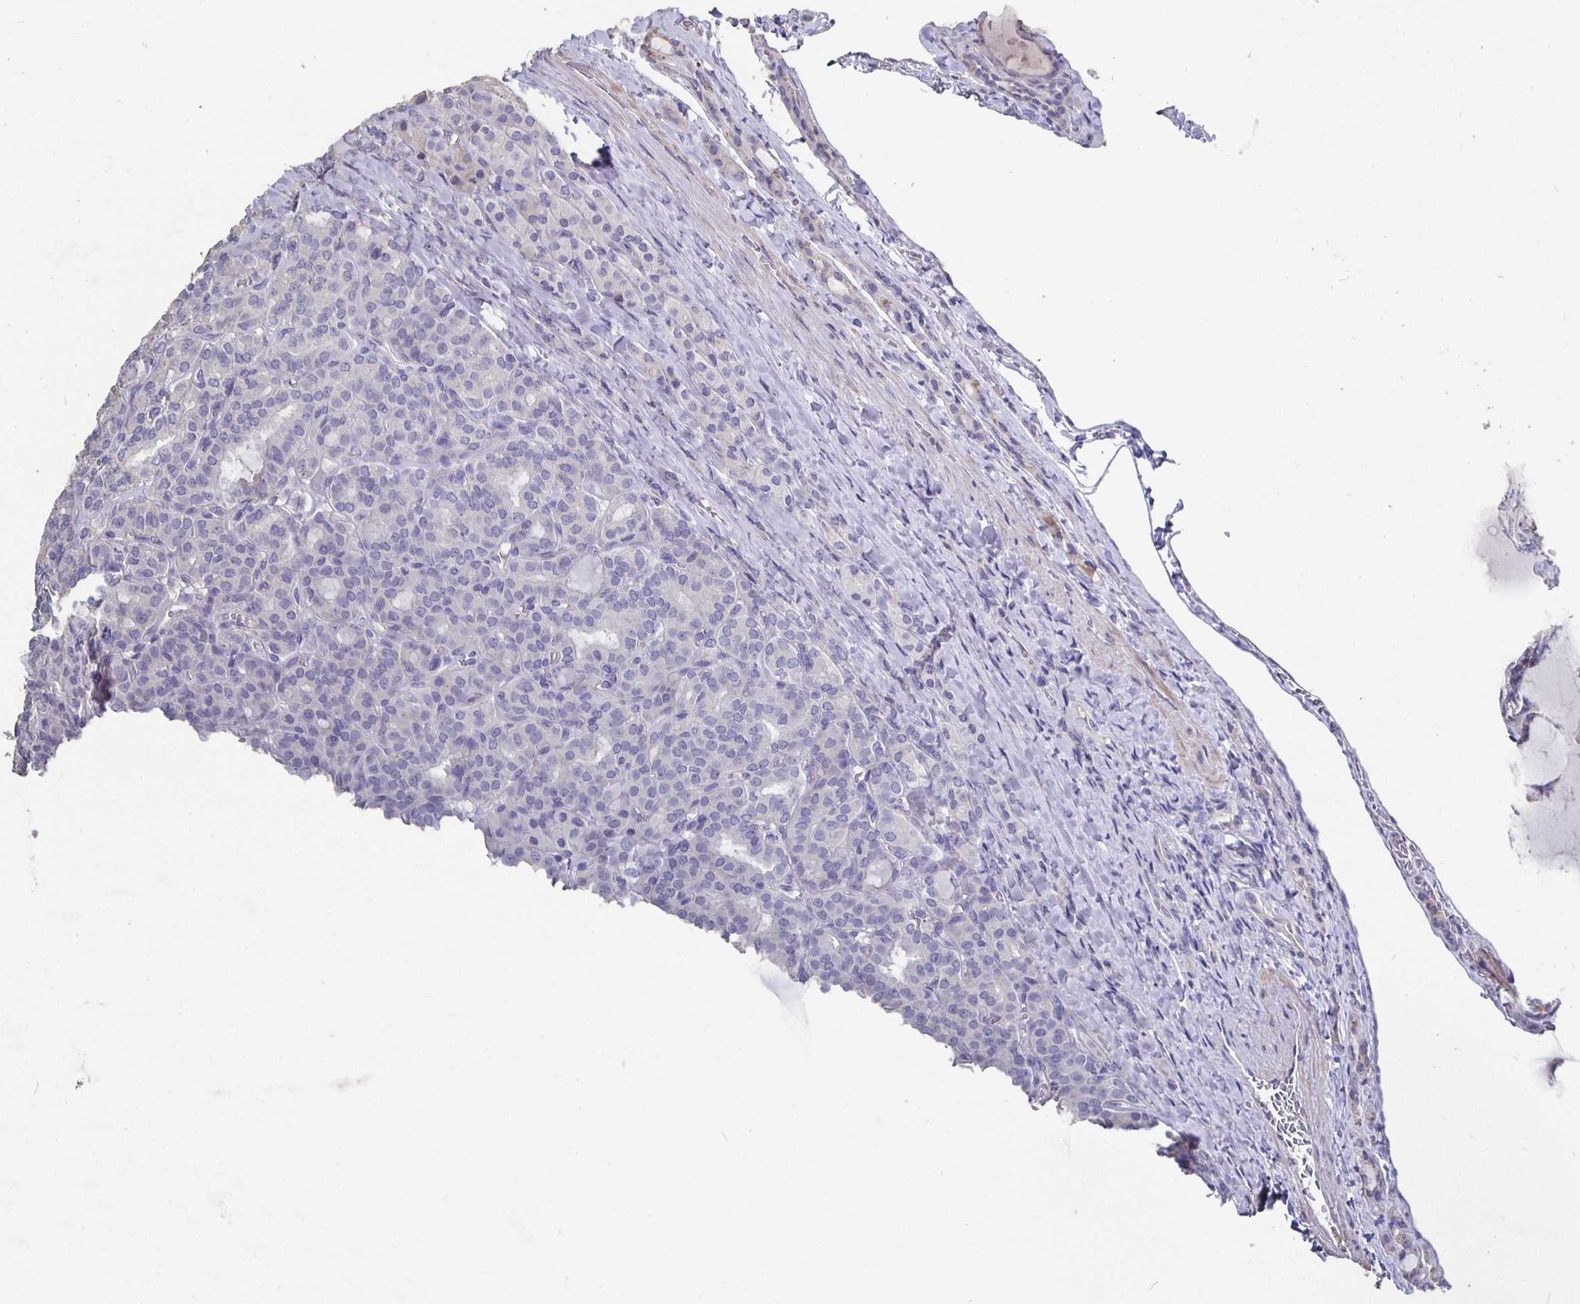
{"staining": {"intensity": "negative", "quantity": "none", "location": "none"}, "tissue": "thyroid cancer", "cell_type": "Tumor cells", "image_type": "cancer", "snomed": [{"axis": "morphology", "description": "Normal tissue, NOS"}, {"axis": "morphology", "description": "Follicular adenoma carcinoma, NOS"}, {"axis": "topography", "description": "Thyroid gland"}], "caption": "A high-resolution histopathology image shows IHC staining of thyroid cancer, which exhibits no significant positivity in tumor cells. (DAB immunohistochemistry (IHC) visualized using brightfield microscopy, high magnification).", "gene": "CFAP74", "patient": {"sex": "female", "age": 31}}